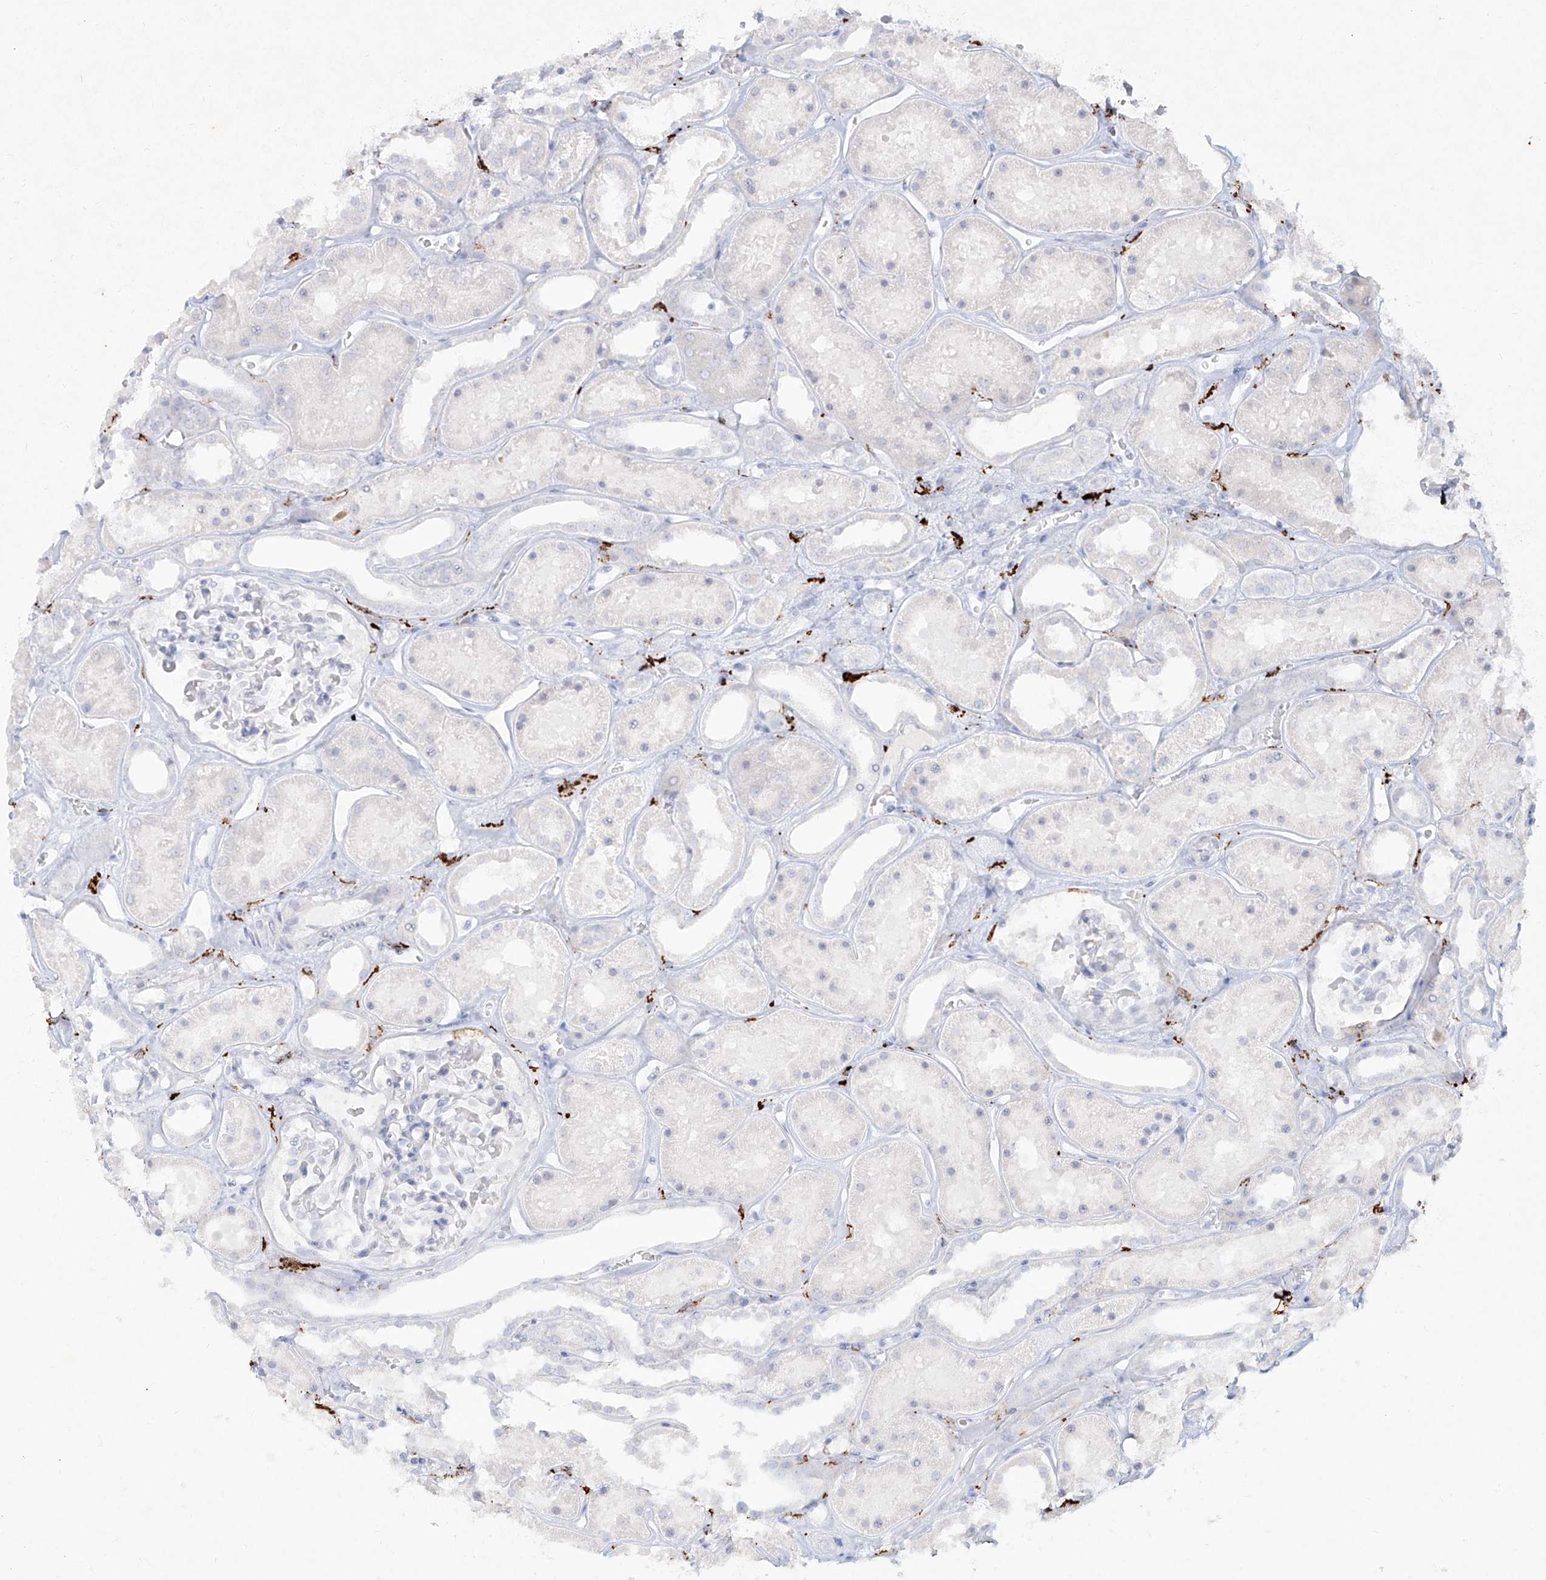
{"staining": {"intensity": "moderate", "quantity": "<25%", "location": "cytoplasmic/membranous"}, "tissue": "kidney", "cell_type": "Cells in glomeruli", "image_type": "normal", "snomed": [{"axis": "morphology", "description": "Normal tissue, NOS"}, {"axis": "topography", "description": "Kidney"}], "caption": "Moderate cytoplasmic/membranous protein positivity is present in approximately <25% of cells in glomeruli in kidney. (DAB IHC, brown staining for protein, blue staining for nuclei).", "gene": "CD209", "patient": {"sex": "female", "age": 41}}